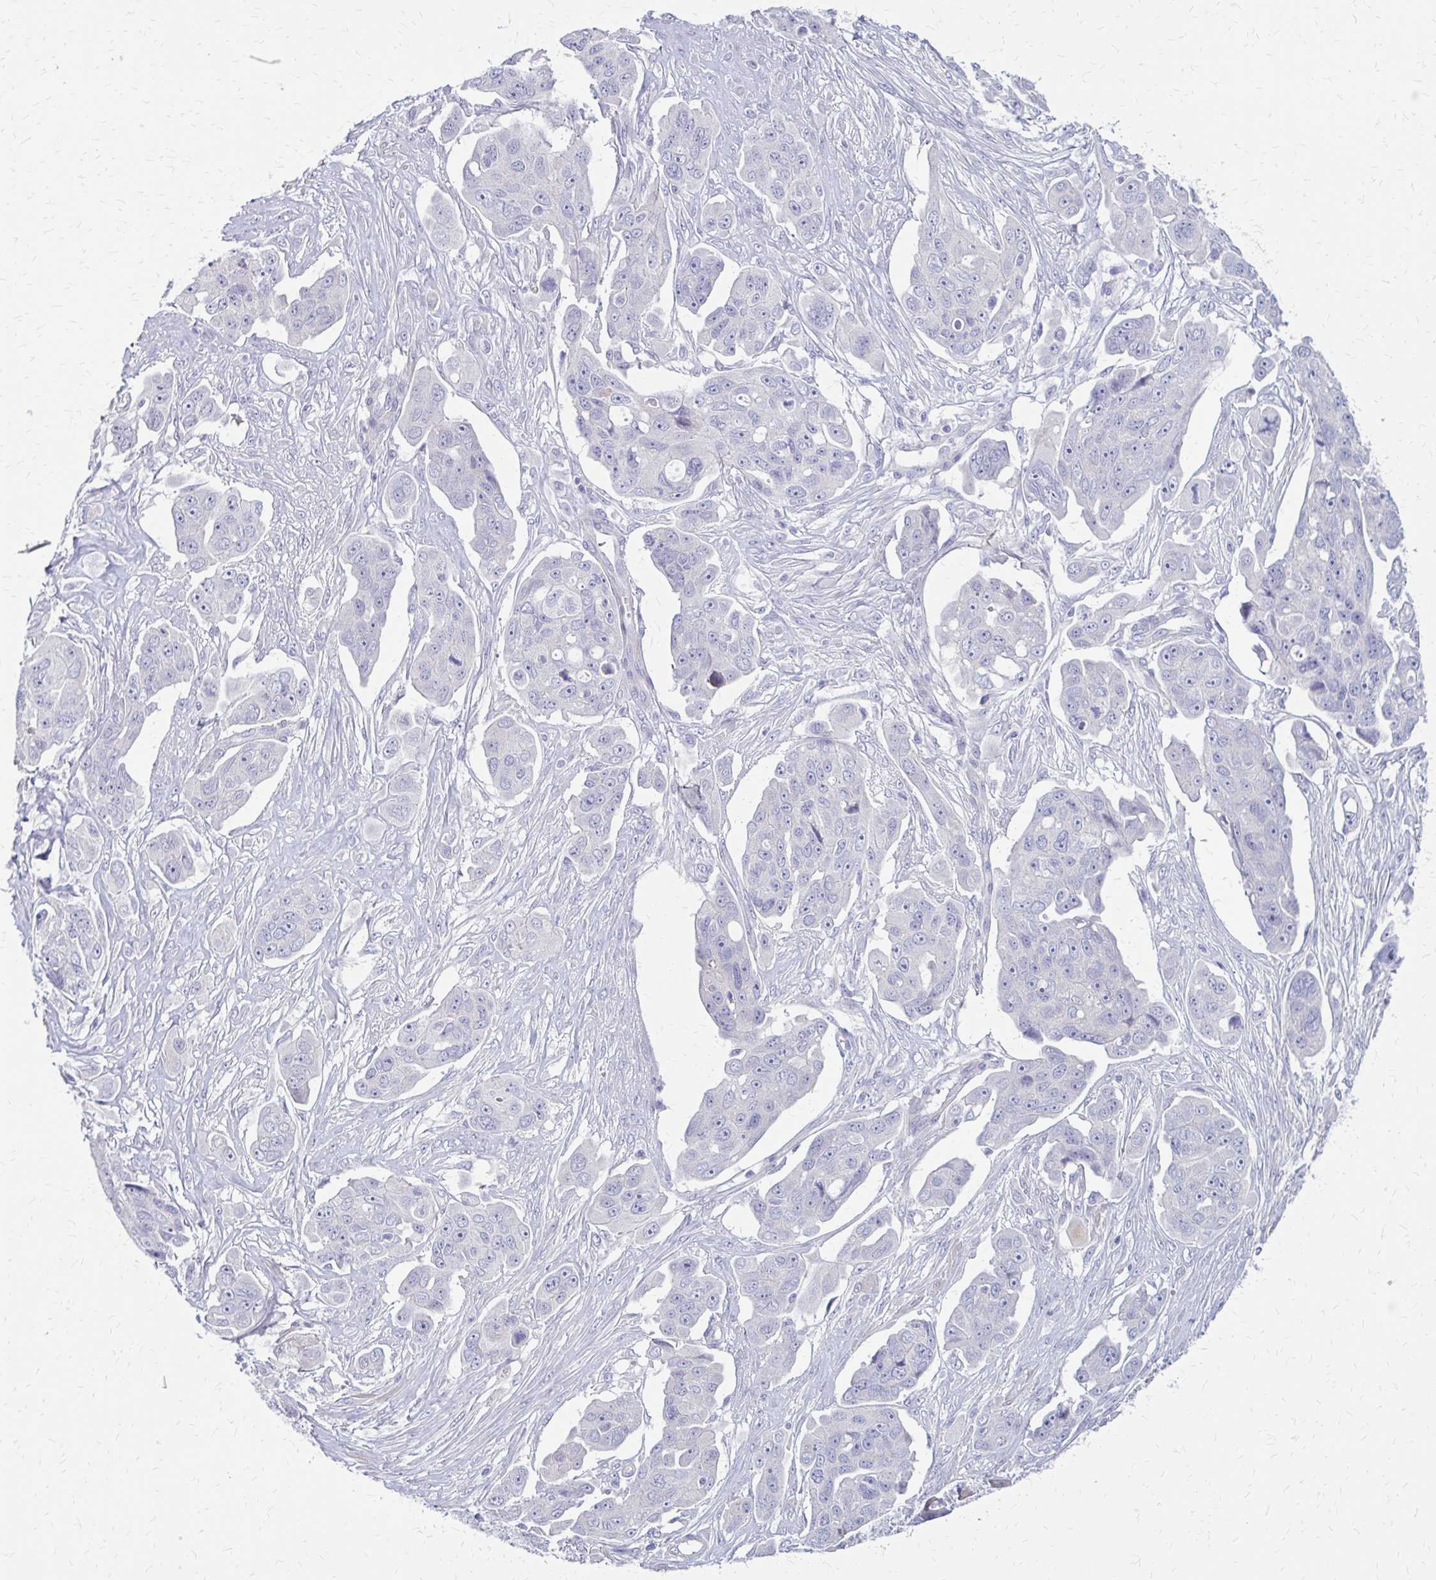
{"staining": {"intensity": "negative", "quantity": "none", "location": "none"}, "tissue": "ovarian cancer", "cell_type": "Tumor cells", "image_type": "cancer", "snomed": [{"axis": "morphology", "description": "Carcinoma, endometroid"}, {"axis": "topography", "description": "Ovary"}], "caption": "A photomicrograph of human ovarian cancer is negative for staining in tumor cells.", "gene": "GLYATL2", "patient": {"sex": "female", "age": 70}}